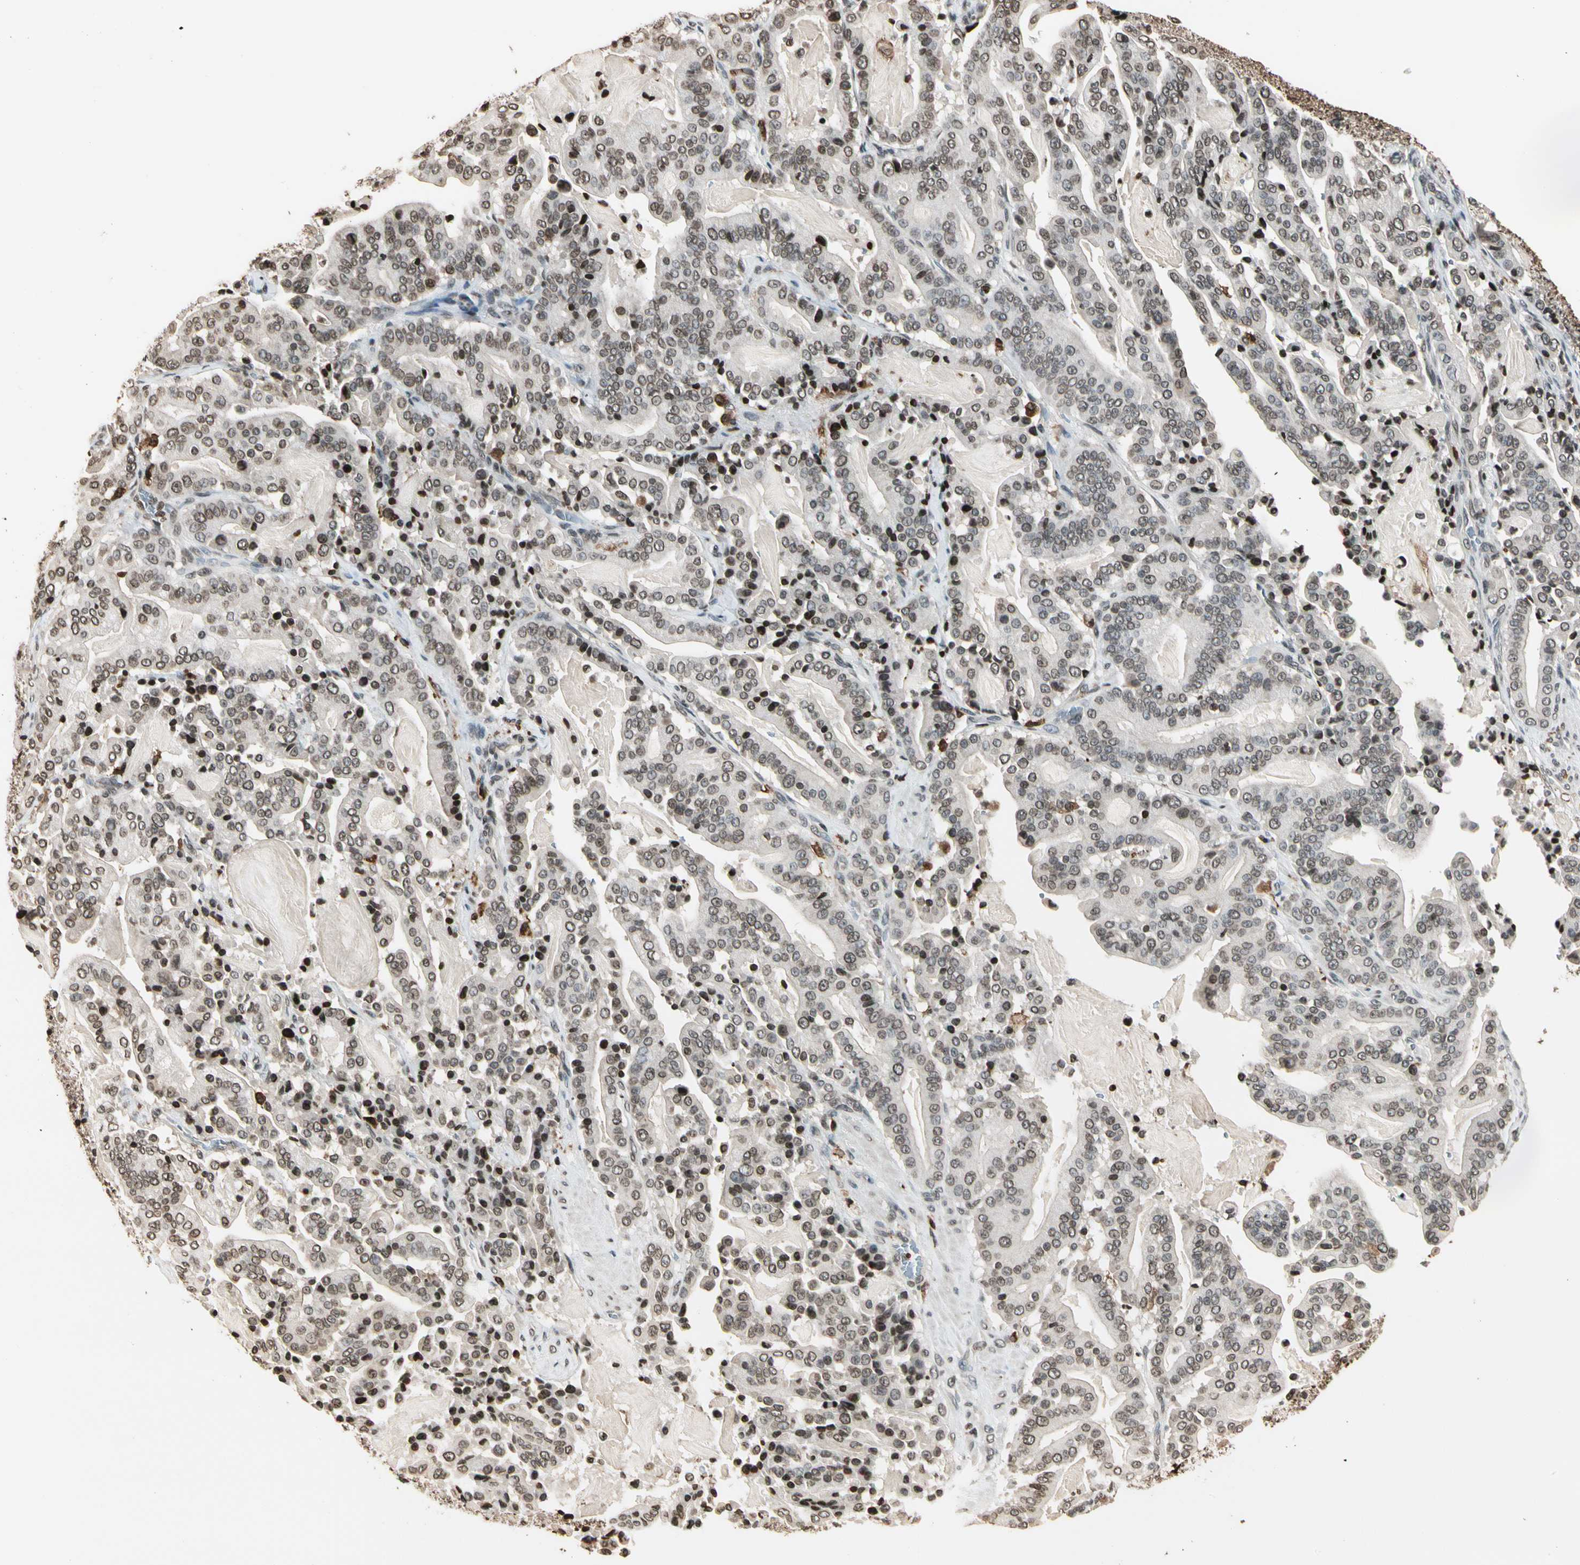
{"staining": {"intensity": "weak", "quantity": ">75%", "location": "nuclear"}, "tissue": "pancreatic cancer", "cell_type": "Tumor cells", "image_type": "cancer", "snomed": [{"axis": "morphology", "description": "Adenocarcinoma, NOS"}, {"axis": "topography", "description": "Pancreas"}], "caption": "Protein analysis of pancreatic cancer (adenocarcinoma) tissue shows weak nuclear expression in approximately >75% of tumor cells.", "gene": "FER", "patient": {"sex": "male", "age": 63}}